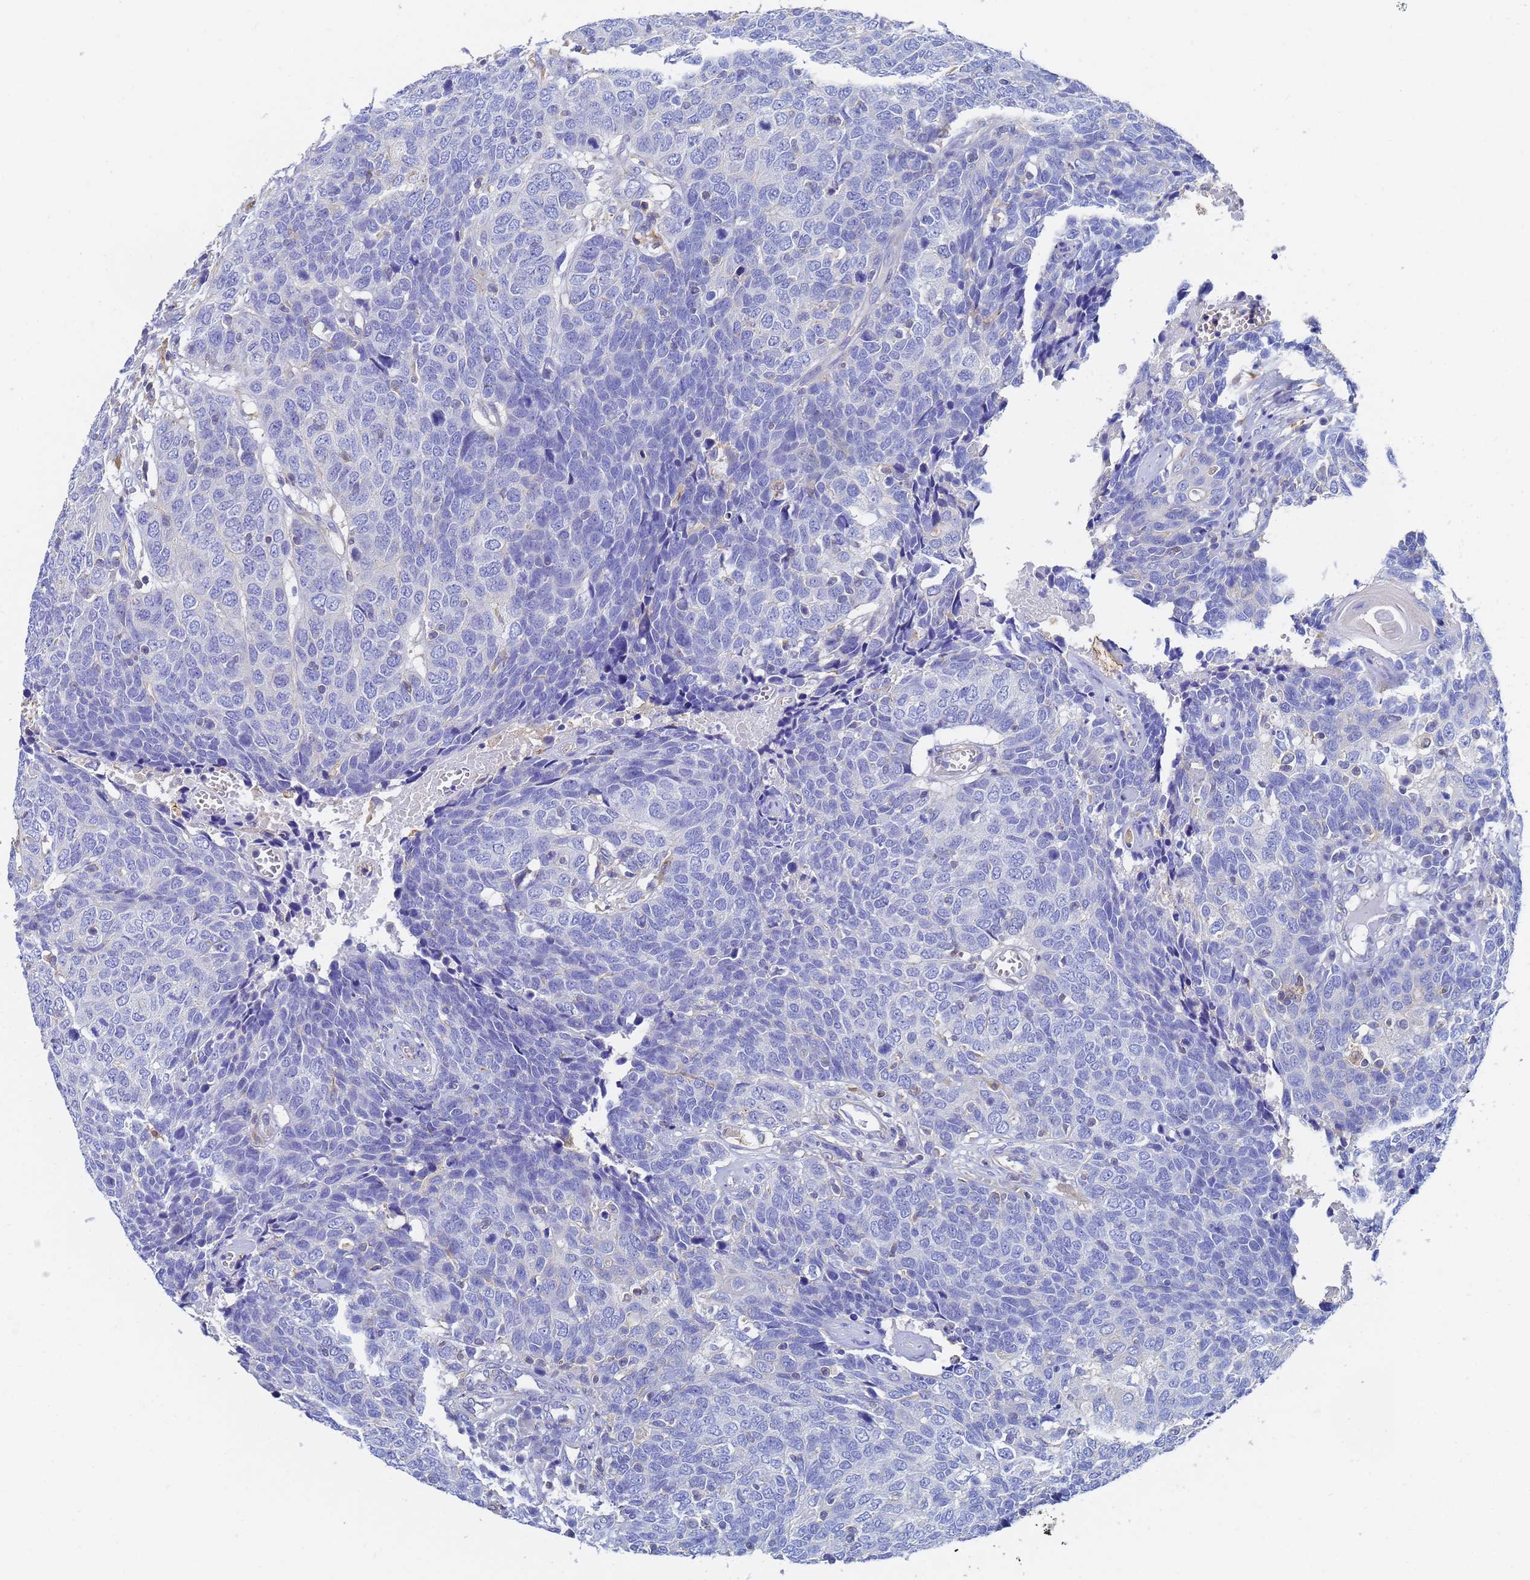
{"staining": {"intensity": "negative", "quantity": "none", "location": "none"}, "tissue": "head and neck cancer", "cell_type": "Tumor cells", "image_type": "cancer", "snomed": [{"axis": "morphology", "description": "Squamous cell carcinoma, NOS"}, {"axis": "topography", "description": "Head-Neck"}], "caption": "High magnification brightfield microscopy of squamous cell carcinoma (head and neck) stained with DAB (brown) and counterstained with hematoxylin (blue): tumor cells show no significant expression.", "gene": "GCHFR", "patient": {"sex": "male", "age": 66}}